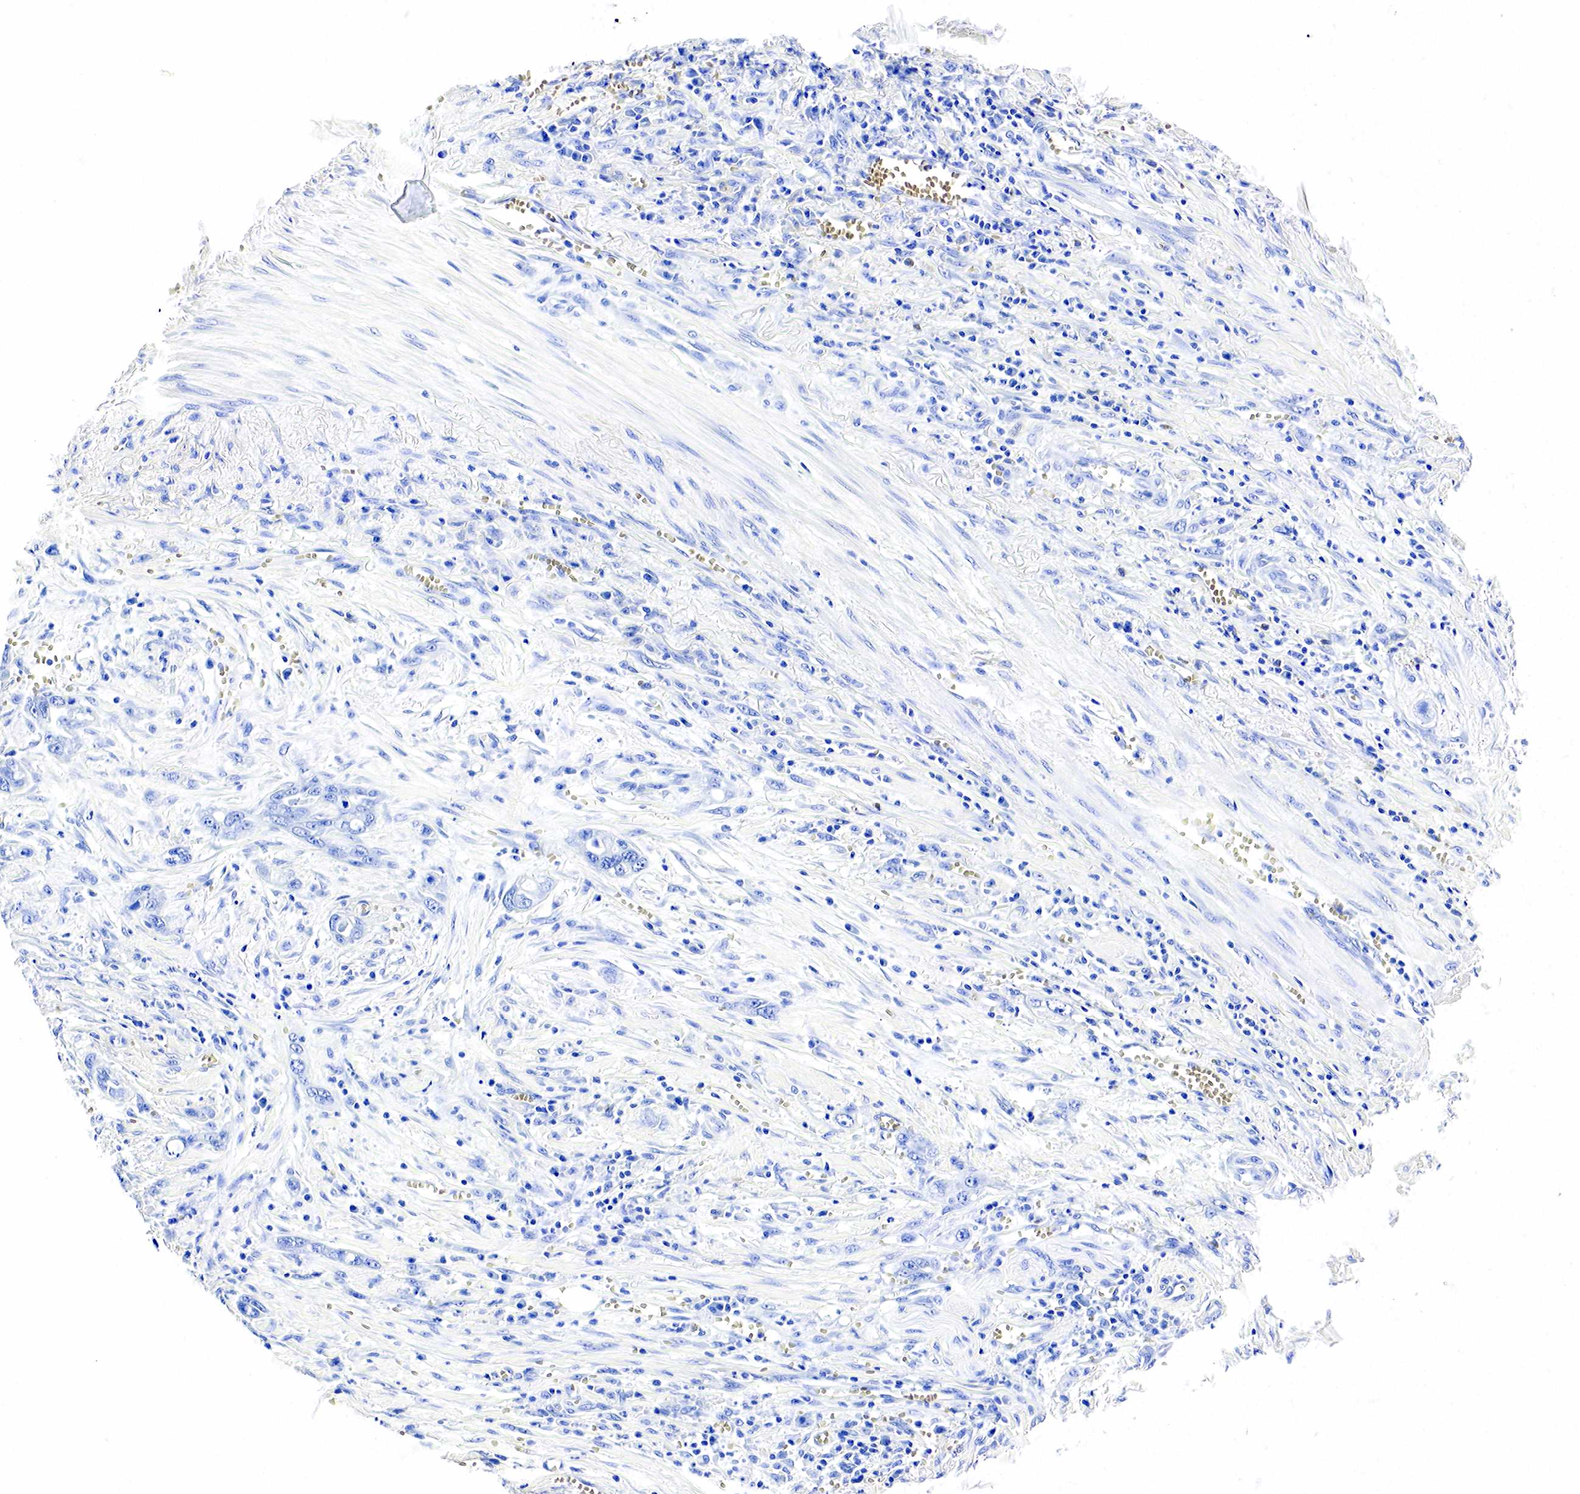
{"staining": {"intensity": "negative", "quantity": "none", "location": "none"}, "tissue": "pancreatic cancer", "cell_type": "Tumor cells", "image_type": "cancer", "snomed": [{"axis": "morphology", "description": "Adenocarcinoma, NOS"}, {"axis": "topography", "description": "Pancreas"}], "caption": "DAB immunohistochemical staining of human pancreatic cancer displays no significant positivity in tumor cells.", "gene": "ACP3", "patient": {"sex": "male", "age": 69}}